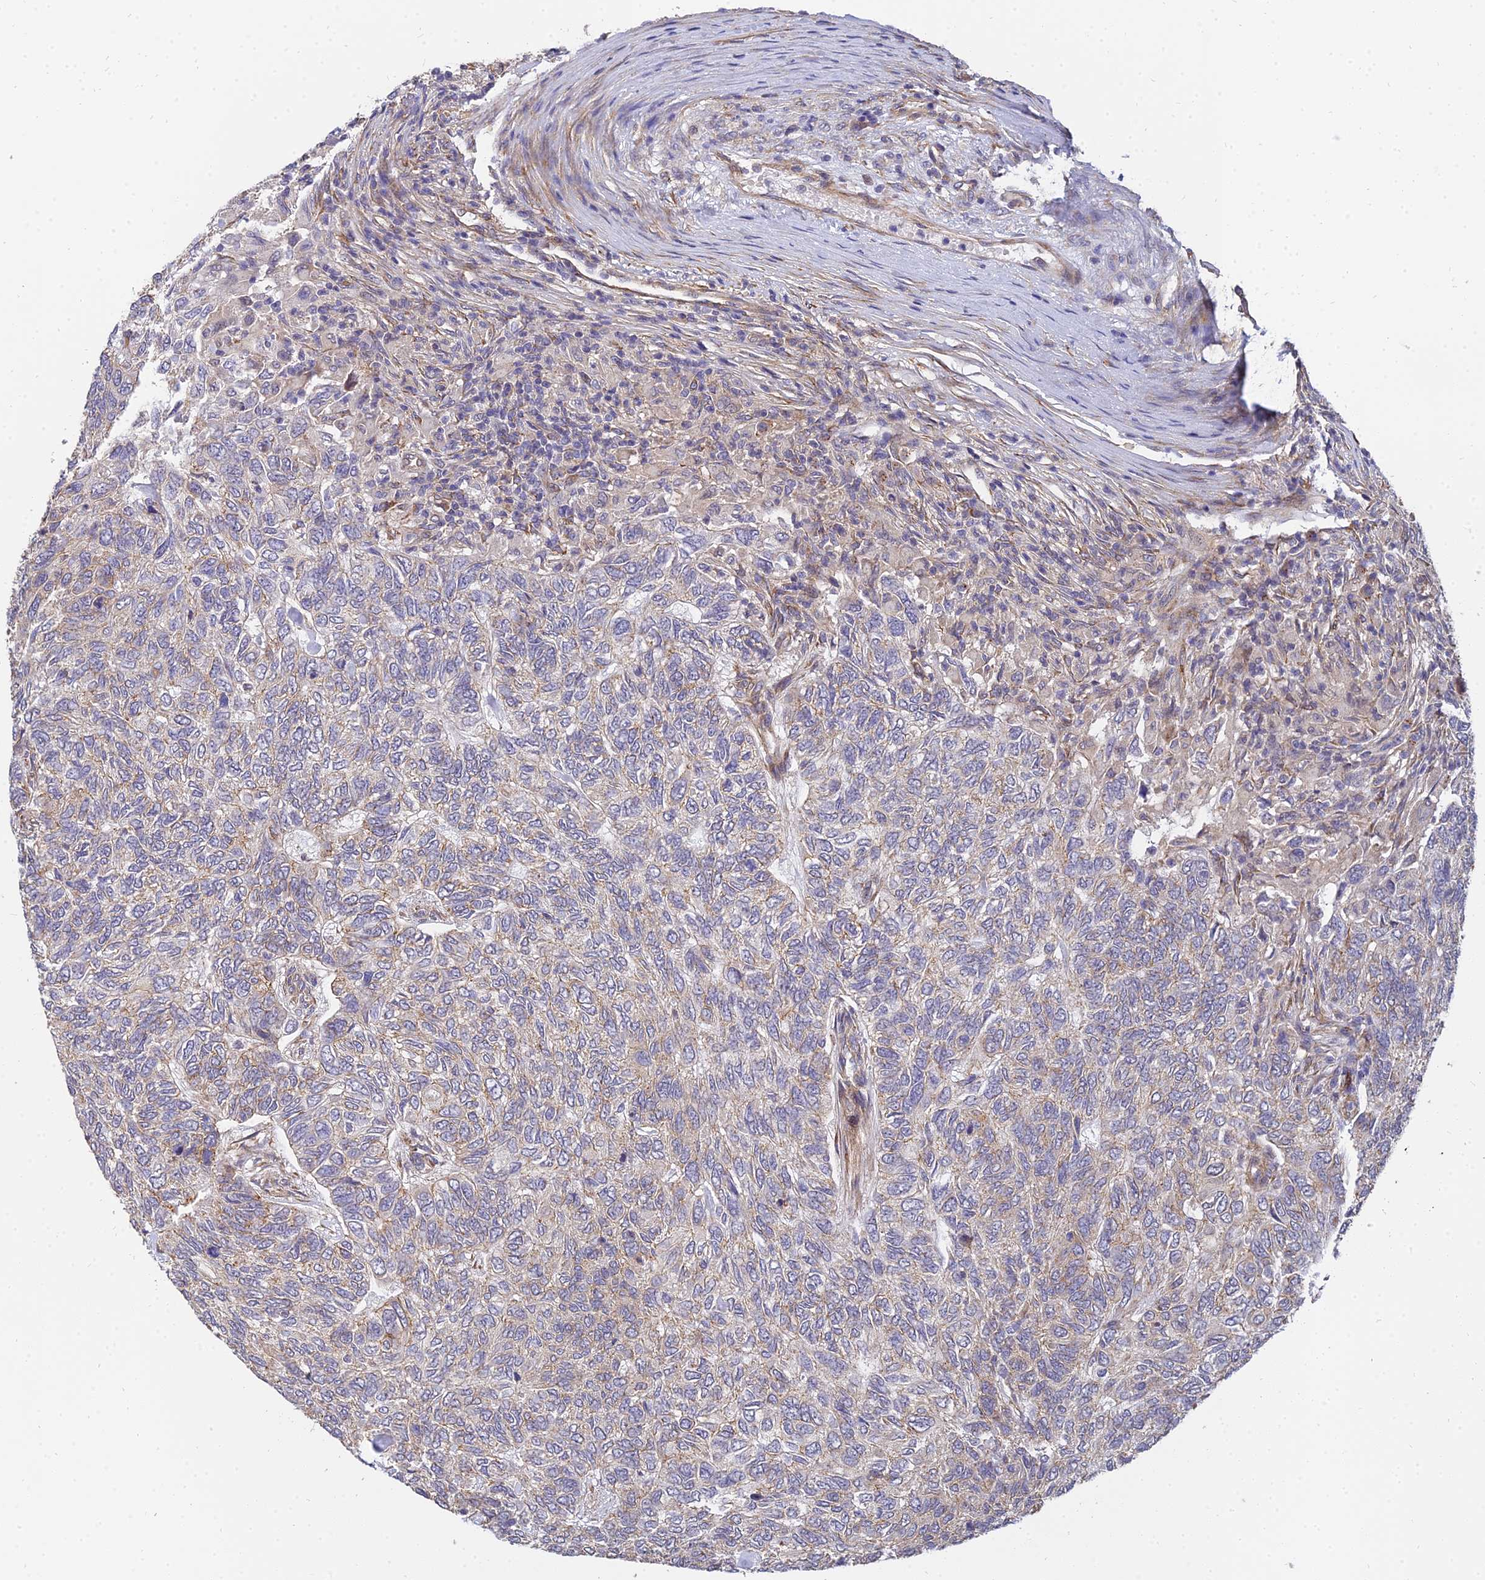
{"staining": {"intensity": "weak", "quantity": "25%-75%", "location": "cytoplasmic/membranous"}, "tissue": "skin cancer", "cell_type": "Tumor cells", "image_type": "cancer", "snomed": [{"axis": "morphology", "description": "Basal cell carcinoma"}, {"axis": "topography", "description": "Skin"}], "caption": "Skin cancer (basal cell carcinoma) tissue exhibits weak cytoplasmic/membranous expression in approximately 25%-75% of tumor cells, visualized by immunohistochemistry.", "gene": "ARL8B", "patient": {"sex": "female", "age": 65}}